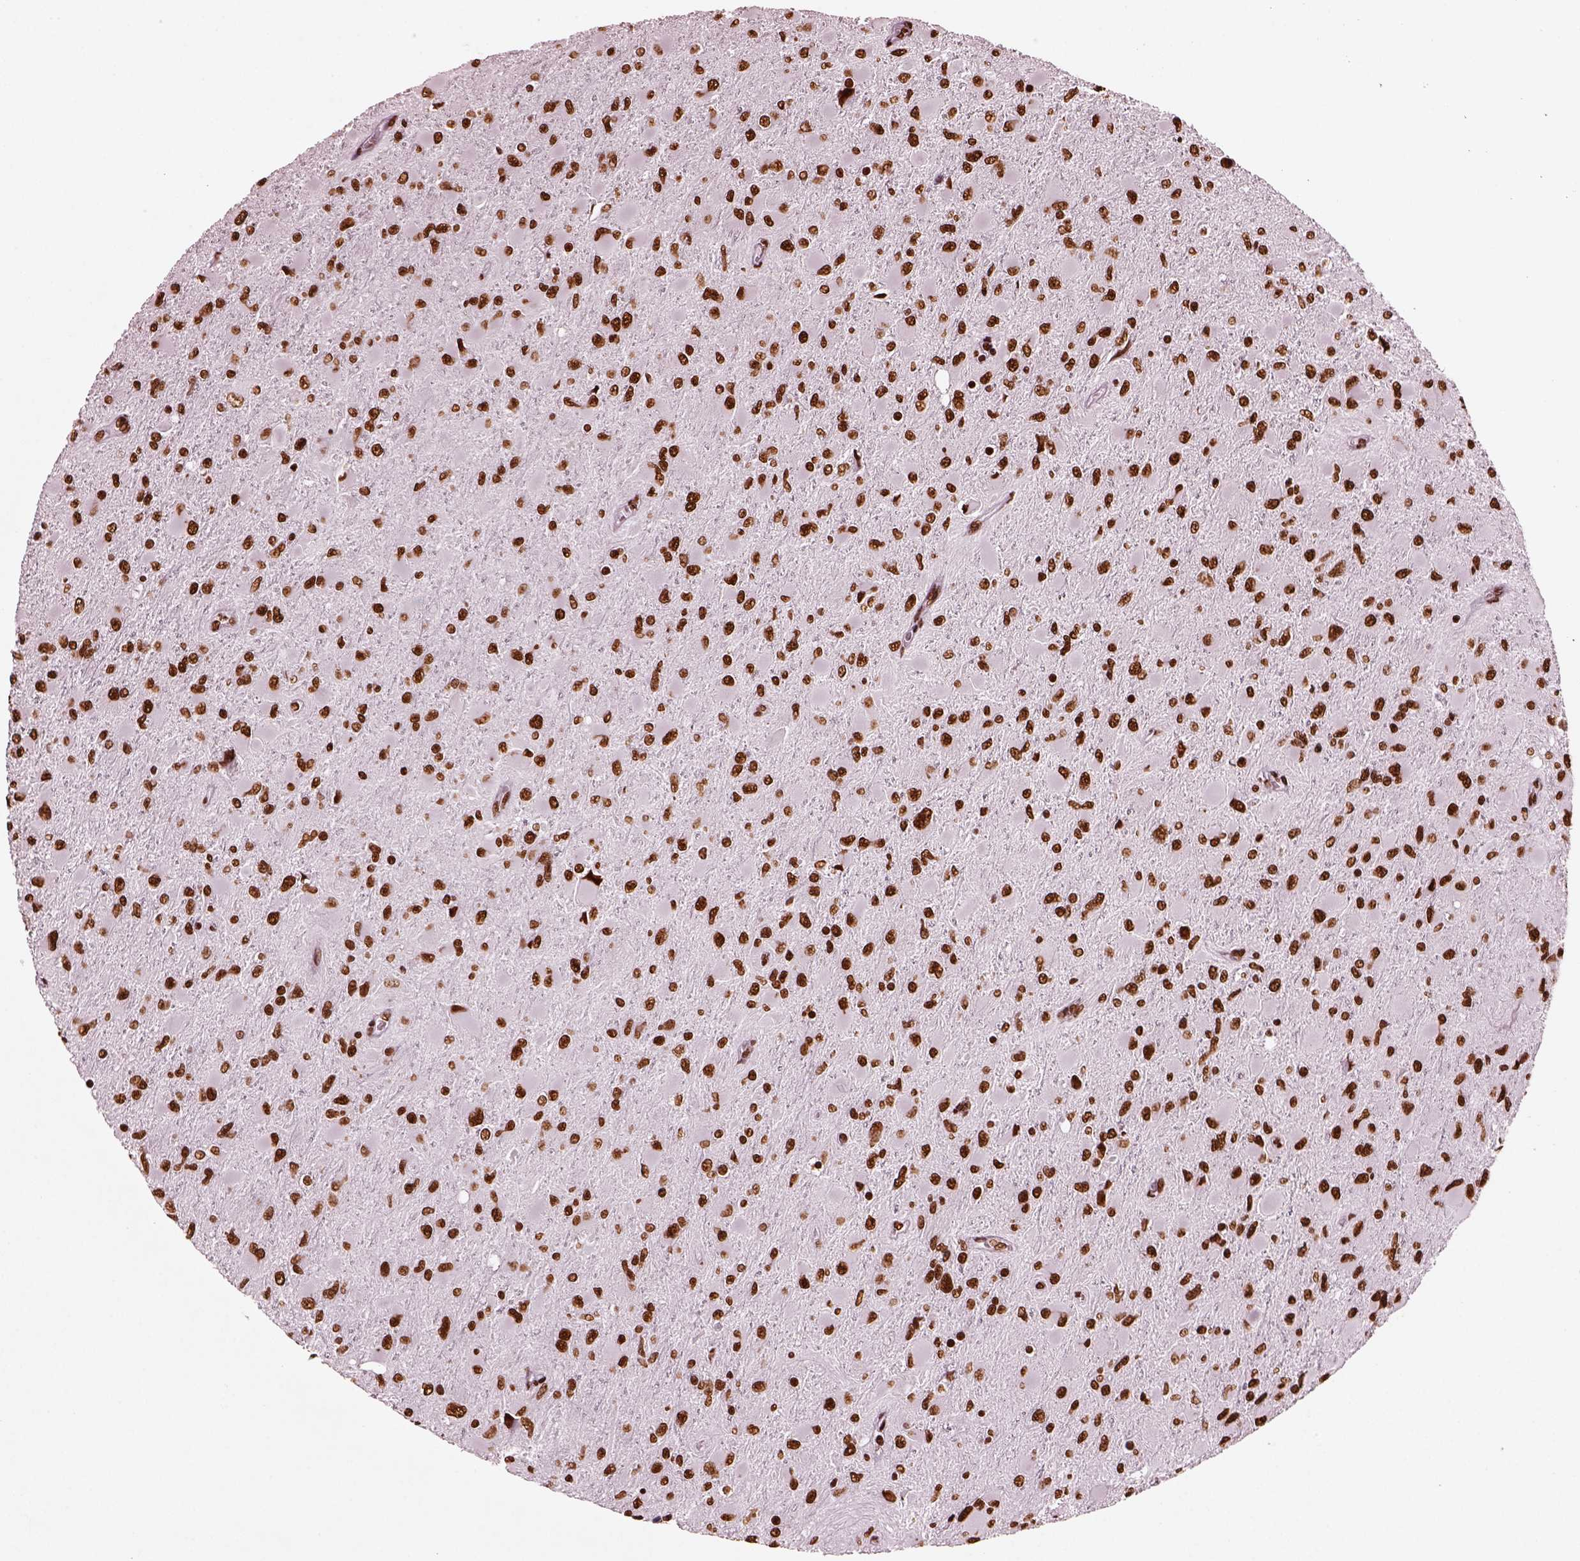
{"staining": {"intensity": "strong", "quantity": ">75%", "location": "nuclear"}, "tissue": "glioma", "cell_type": "Tumor cells", "image_type": "cancer", "snomed": [{"axis": "morphology", "description": "Glioma, malignant, High grade"}, {"axis": "topography", "description": "Cerebral cortex"}], "caption": "An immunohistochemistry image of tumor tissue is shown. Protein staining in brown labels strong nuclear positivity in glioma within tumor cells.", "gene": "CBFA2T3", "patient": {"sex": "female", "age": 36}}